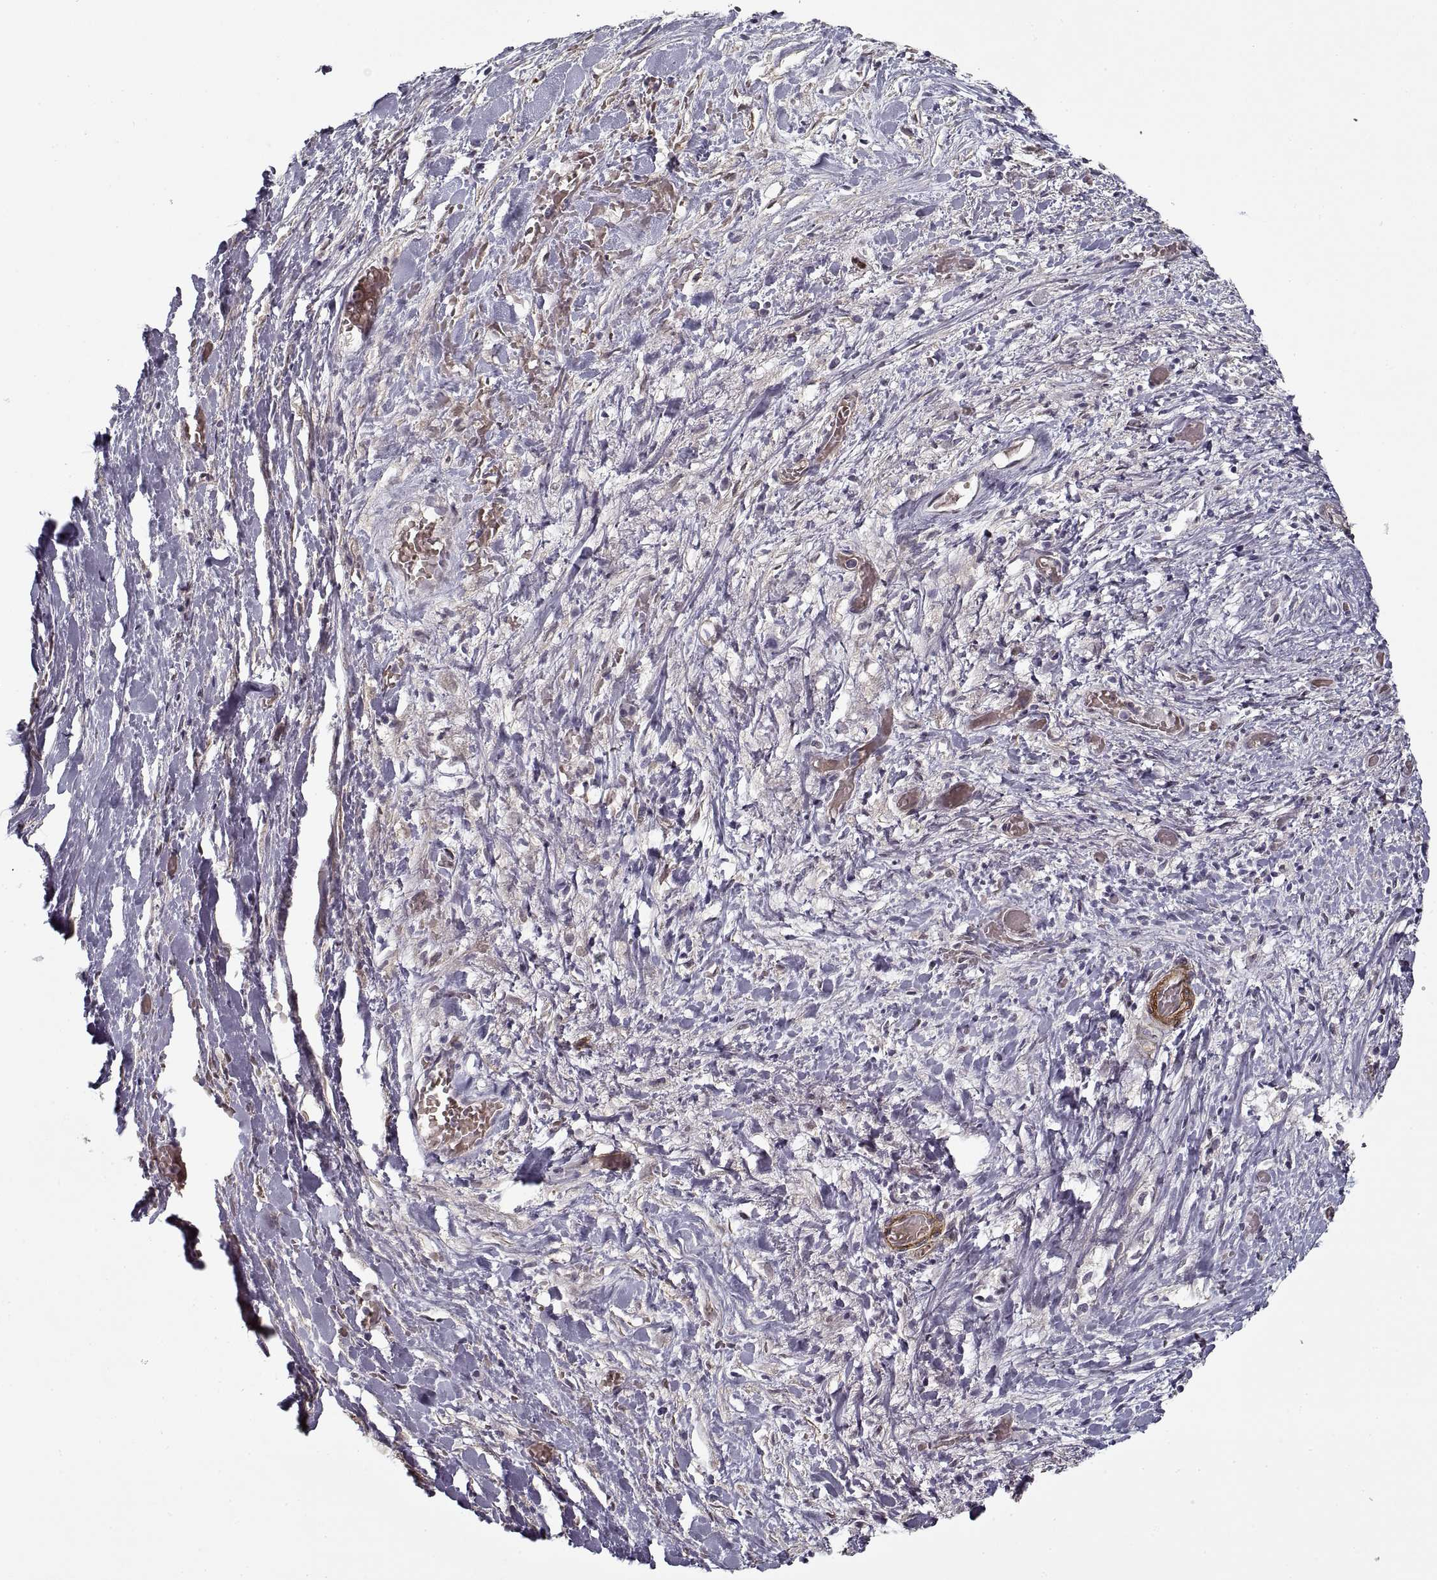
{"staining": {"intensity": "negative", "quantity": "none", "location": "none"}, "tissue": "liver cancer", "cell_type": "Tumor cells", "image_type": "cancer", "snomed": [{"axis": "morphology", "description": "Cholangiocarcinoma"}, {"axis": "topography", "description": "Liver"}], "caption": "Immunohistochemistry micrograph of liver cholangiocarcinoma stained for a protein (brown), which reveals no staining in tumor cells.", "gene": "LAMB2", "patient": {"sex": "female", "age": 52}}